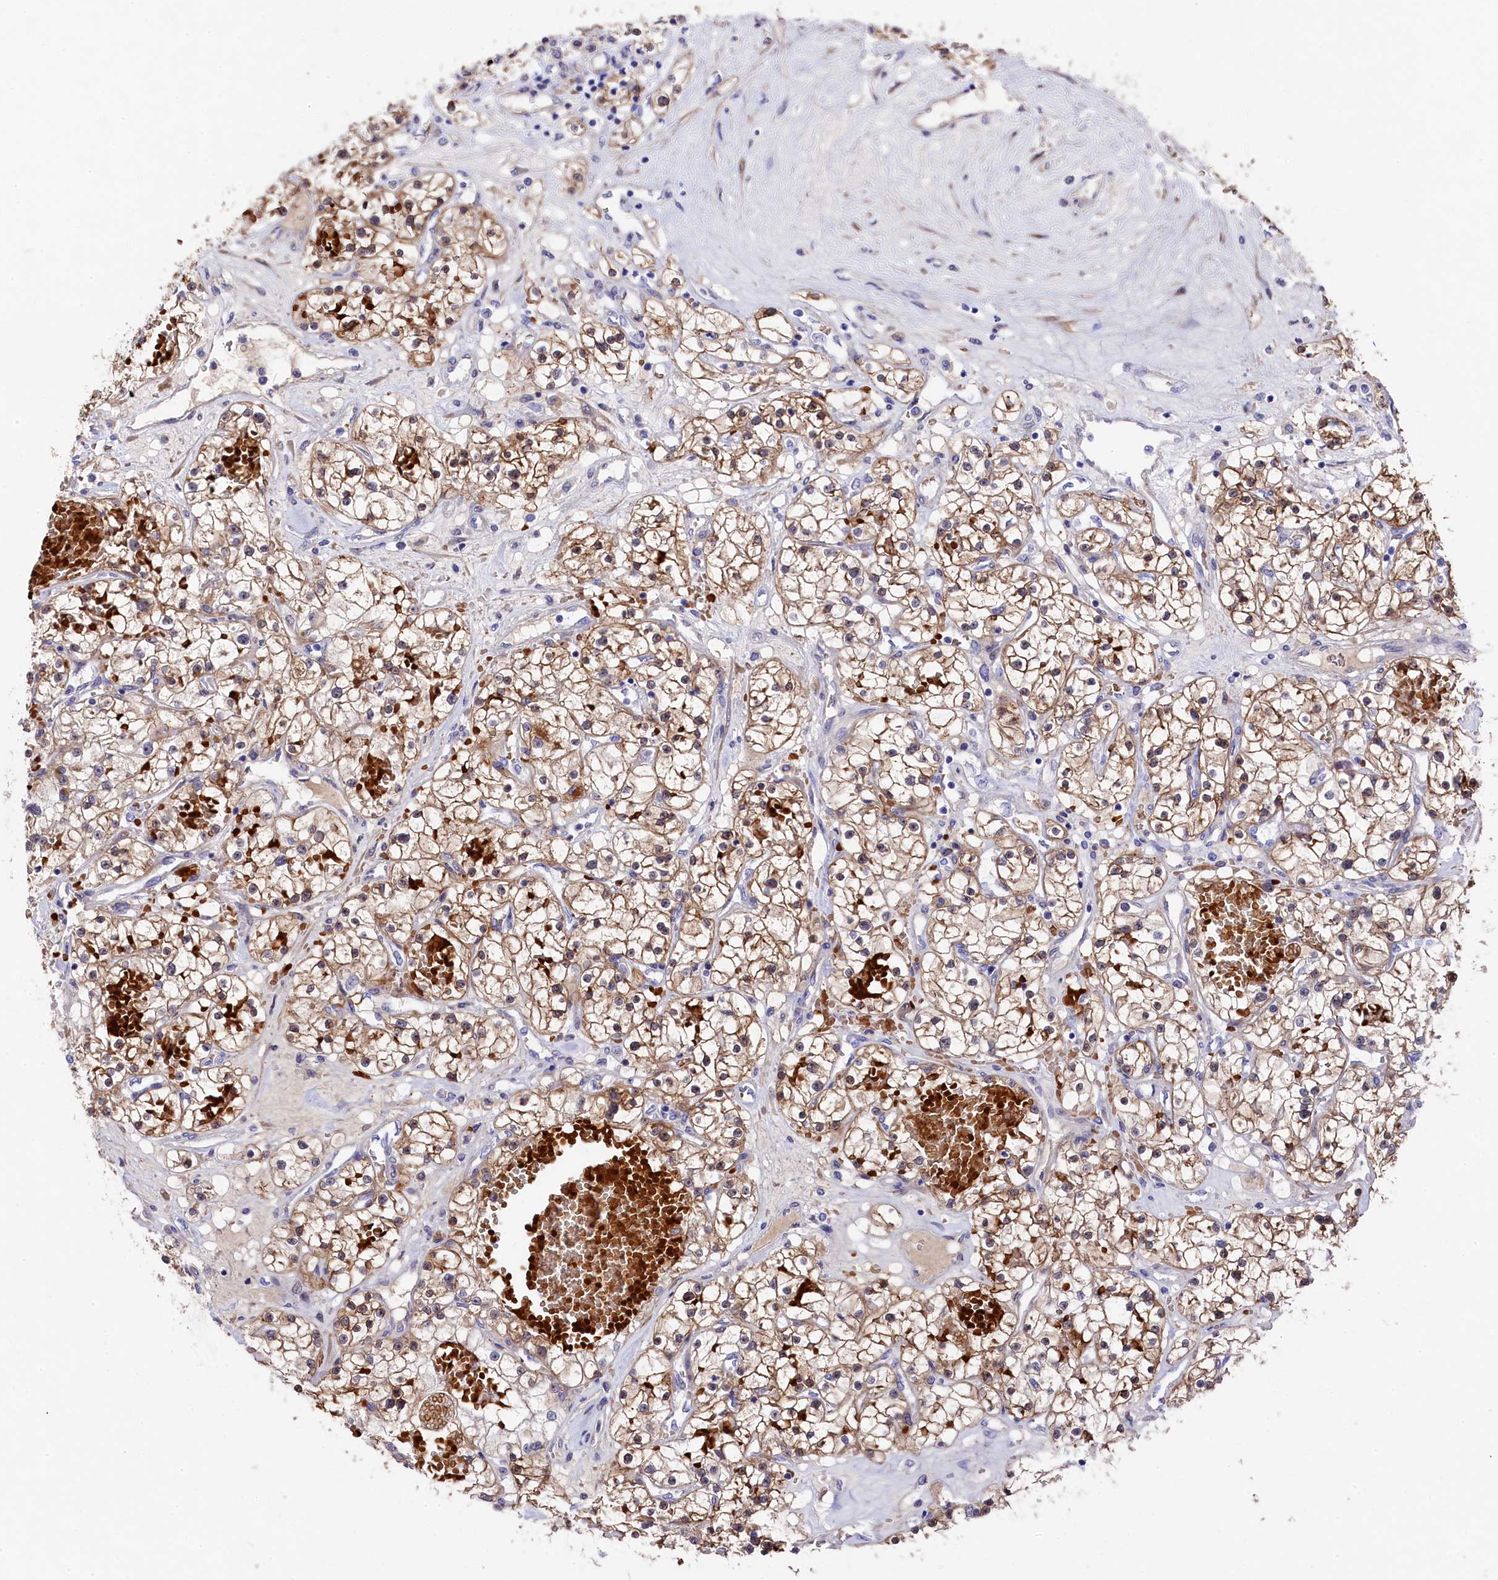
{"staining": {"intensity": "moderate", "quantity": ">75%", "location": "cytoplasmic/membranous"}, "tissue": "renal cancer", "cell_type": "Tumor cells", "image_type": "cancer", "snomed": [{"axis": "morphology", "description": "Normal tissue, NOS"}, {"axis": "morphology", "description": "Adenocarcinoma, NOS"}, {"axis": "topography", "description": "Kidney"}], "caption": "Immunohistochemical staining of renal cancer shows medium levels of moderate cytoplasmic/membranous protein expression in approximately >75% of tumor cells. Nuclei are stained in blue.", "gene": "LHFPL4", "patient": {"sex": "male", "age": 68}}